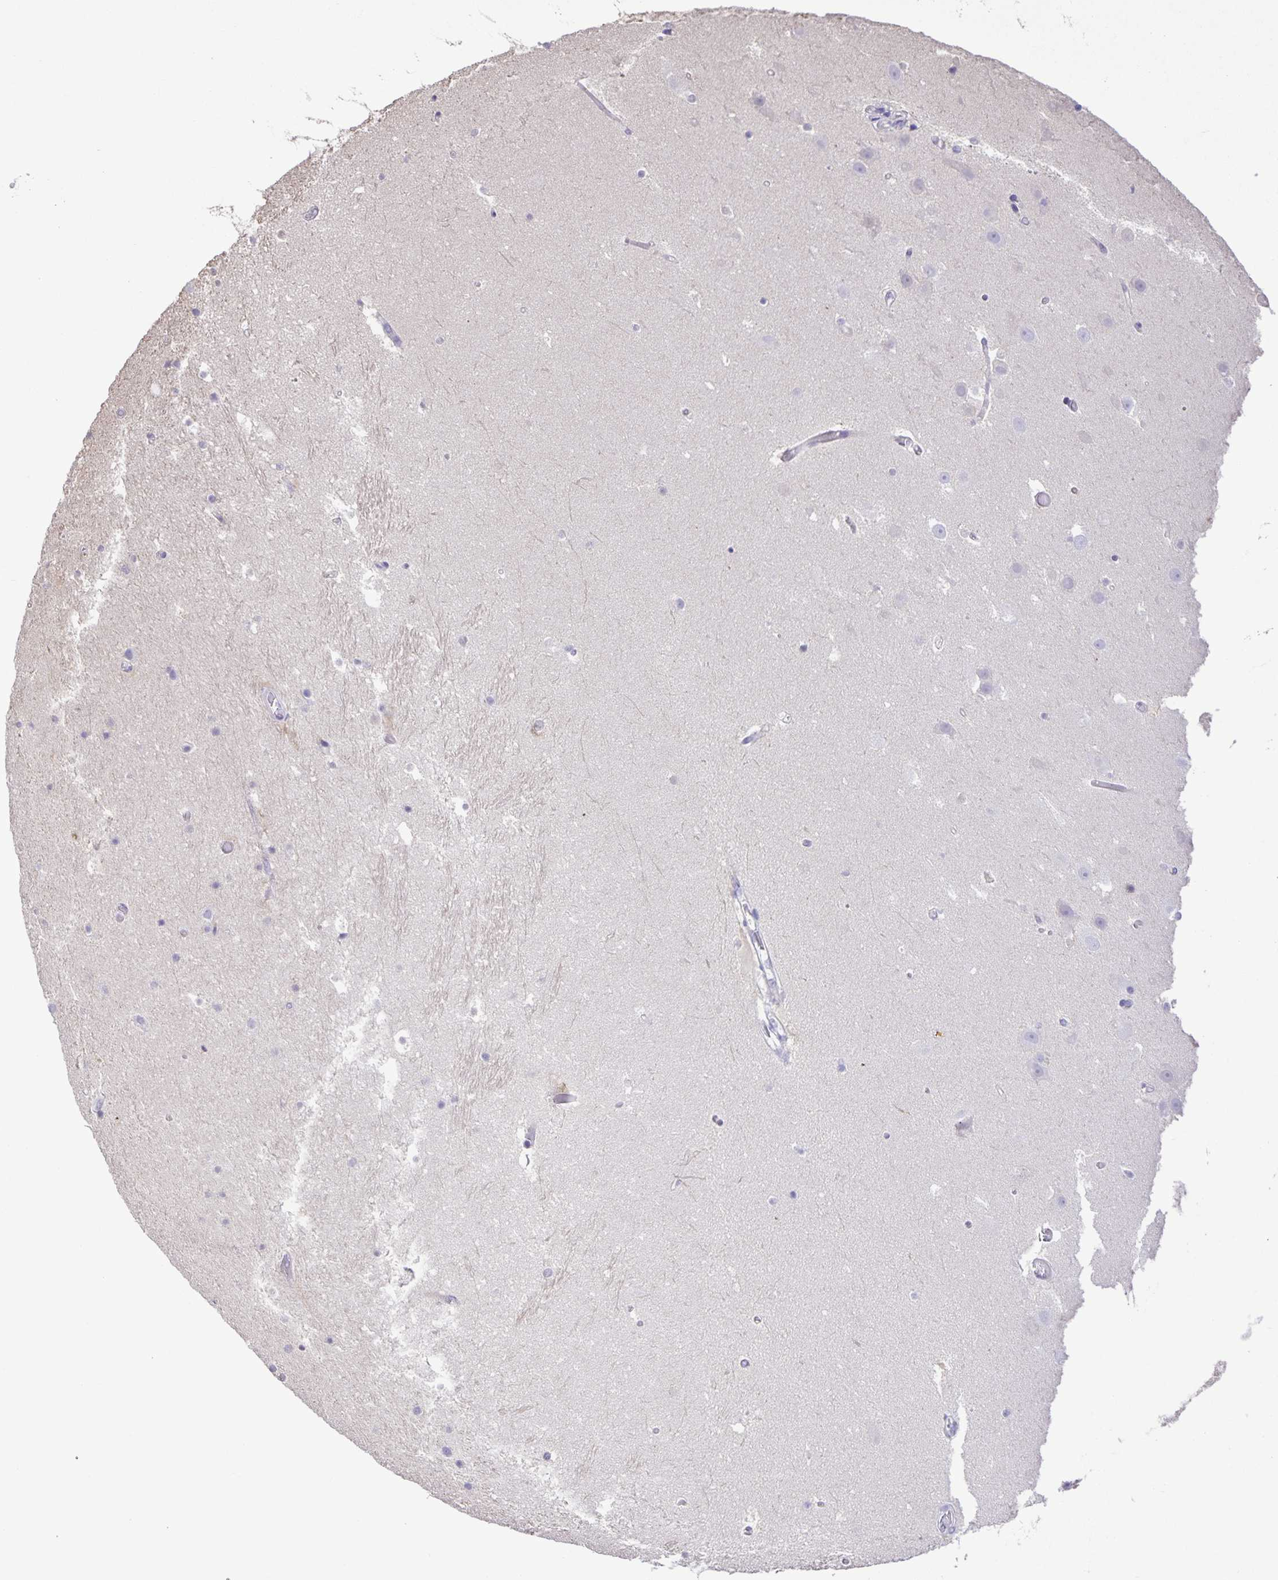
{"staining": {"intensity": "negative", "quantity": "none", "location": "none"}, "tissue": "hippocampus", "cell_type": "Glial cells", "image_type": "normal", "snomed": [{"axis": "morphology", "description": "Normal tissue, NOS"}, {"axis": "topography", "description": "Hippocampus"}], "caption": "High magnification brightfield microscopy of normal hippocampus stained with DAB (3,3'-diaminobenzidine) (brown) and counterstained with hematoxylin (blue): glial cells show no significant expression.", "gene": "ONECUT2", "patient": {"sex": "male", "age": 26}}